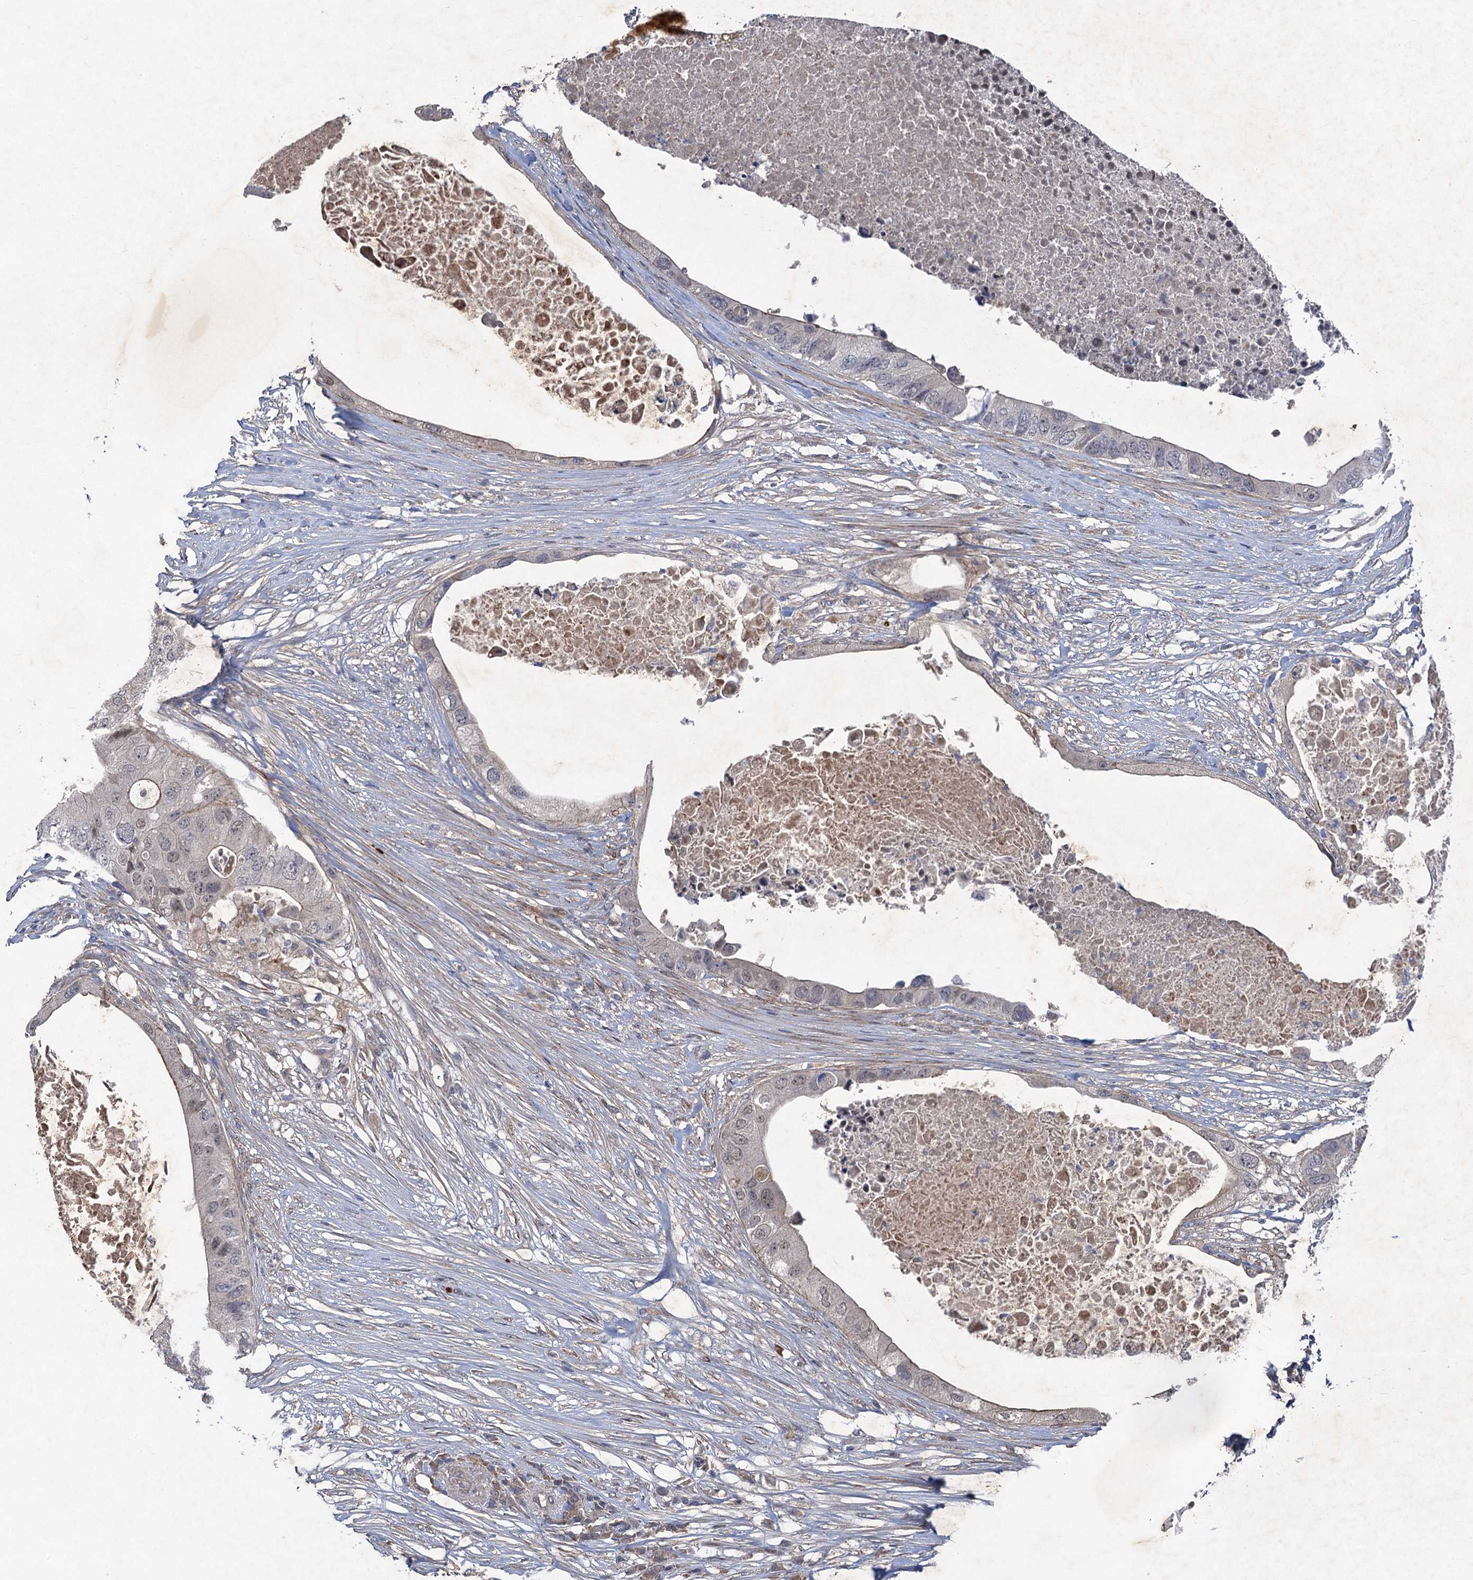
{"staining": {"intensity": "negative", "quantity": "none", "location": "none"}, "tissue": "colorectal cancer", "cell_type": "Tumor cells", "image_type": "cancer", "snomed": [{"axis": "morphology", "description": "Adenocarcinoma, NOS"}, {"axis": "topography", "description": "Colon"}], "caption": "The micrograph exhibits no staining of tumor cells in colorectal adenocarcinoma.", "gene": "NUDT22", "patient": {"sex": "male", "age": 71}}